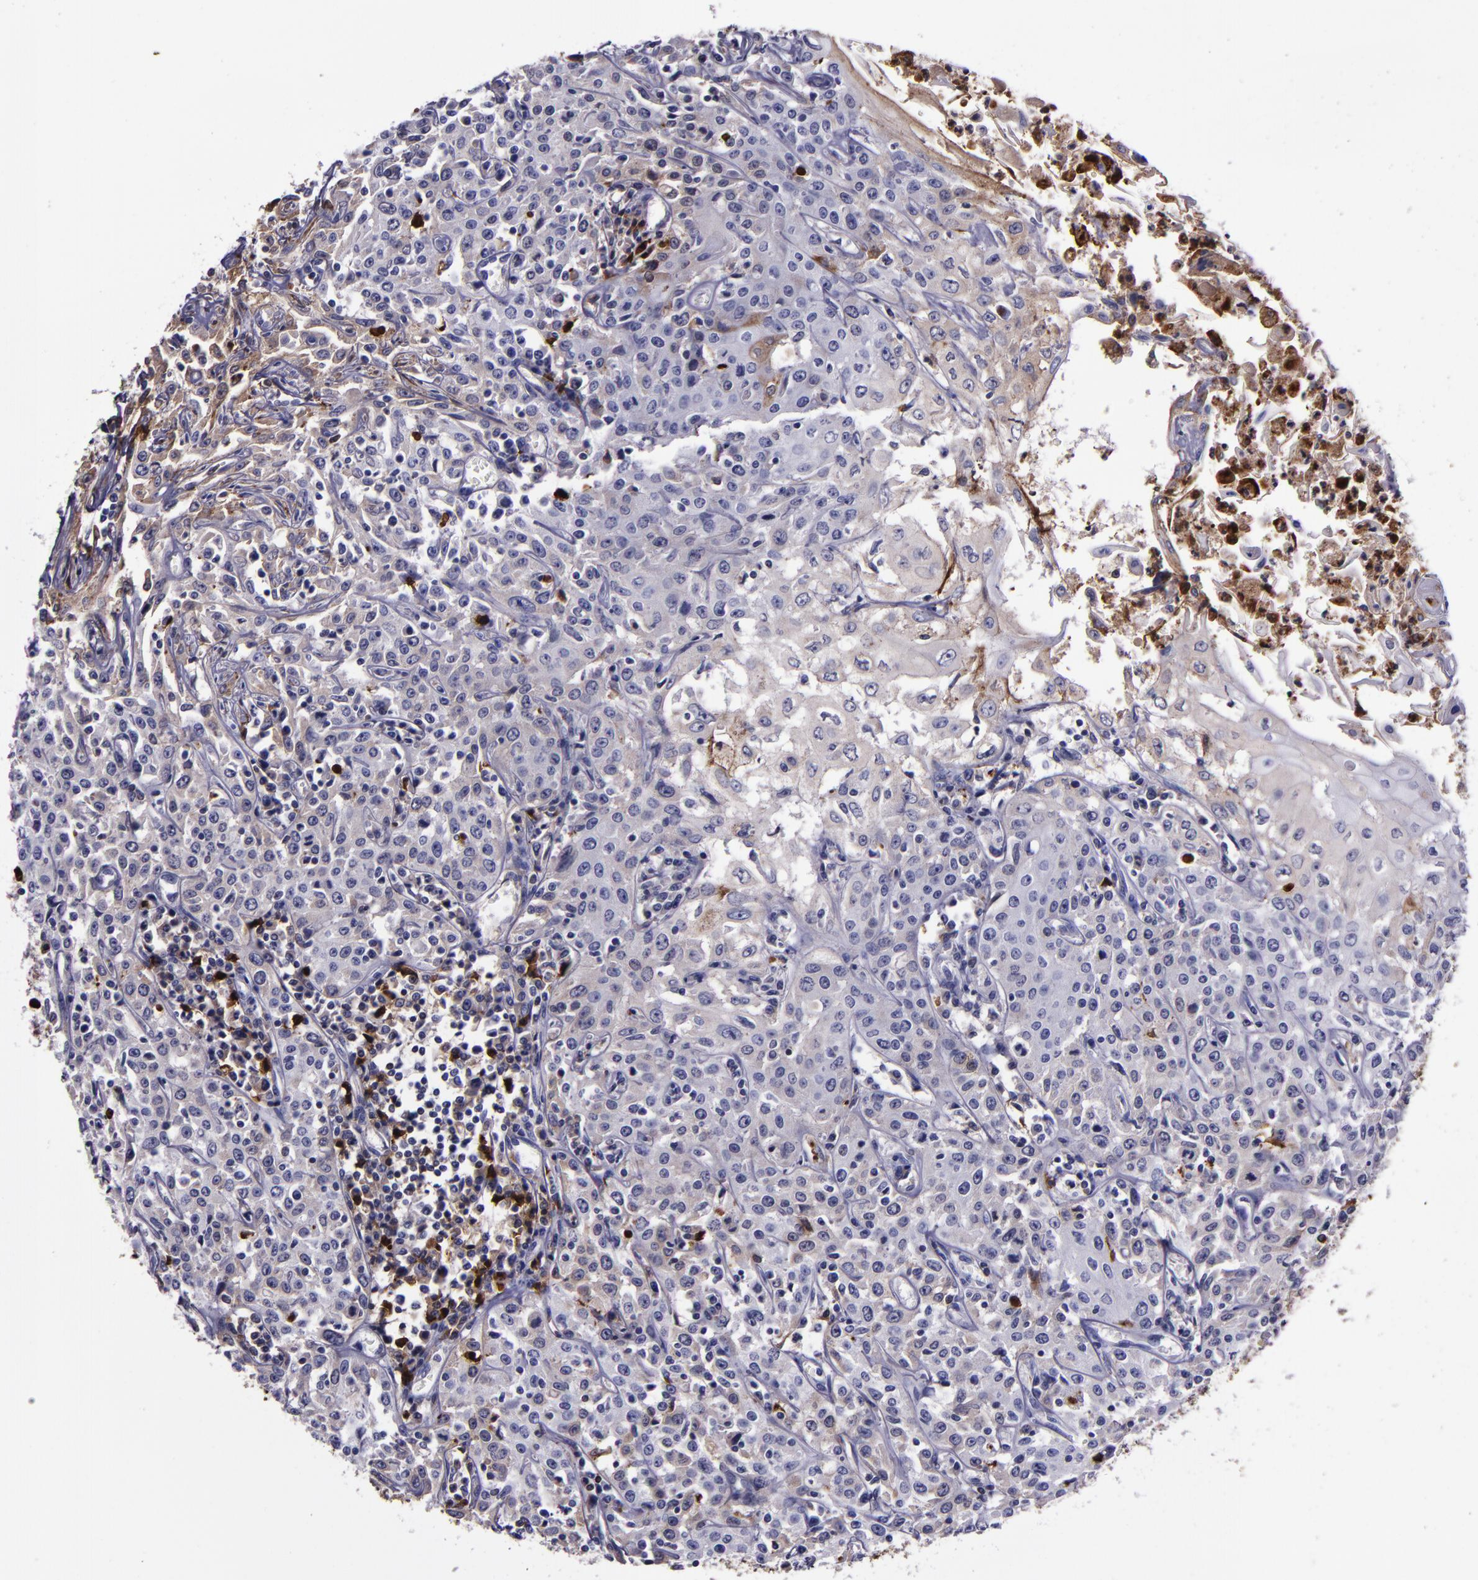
{"staining": {"intensity": "weak", "quantity": "25%-75%", "location": "cytoplasmic/membranous"}, "tissue": "head and neck cancer", "cell_type": "Tumor cells", "image_type": "cancer", "snomed": [{"axis": "morphology", "description": "Squamous cell carcinoma, NOS"}, {"axis": "topography", "description": "Oral tissue"}, {"axis": "topography", "description": "Head-Neck"}], "caption": "Brown immunohistochemical staining in head and neck squamous cell carcinoma reveals weak cytoplasmic/membranous expression in approximately 25%-75% of tumor cells. The protein is shown in brown color, while the nuclei are stained blue.", "gene": "APOH", "patient": {"sex": "female", "age": 76}}